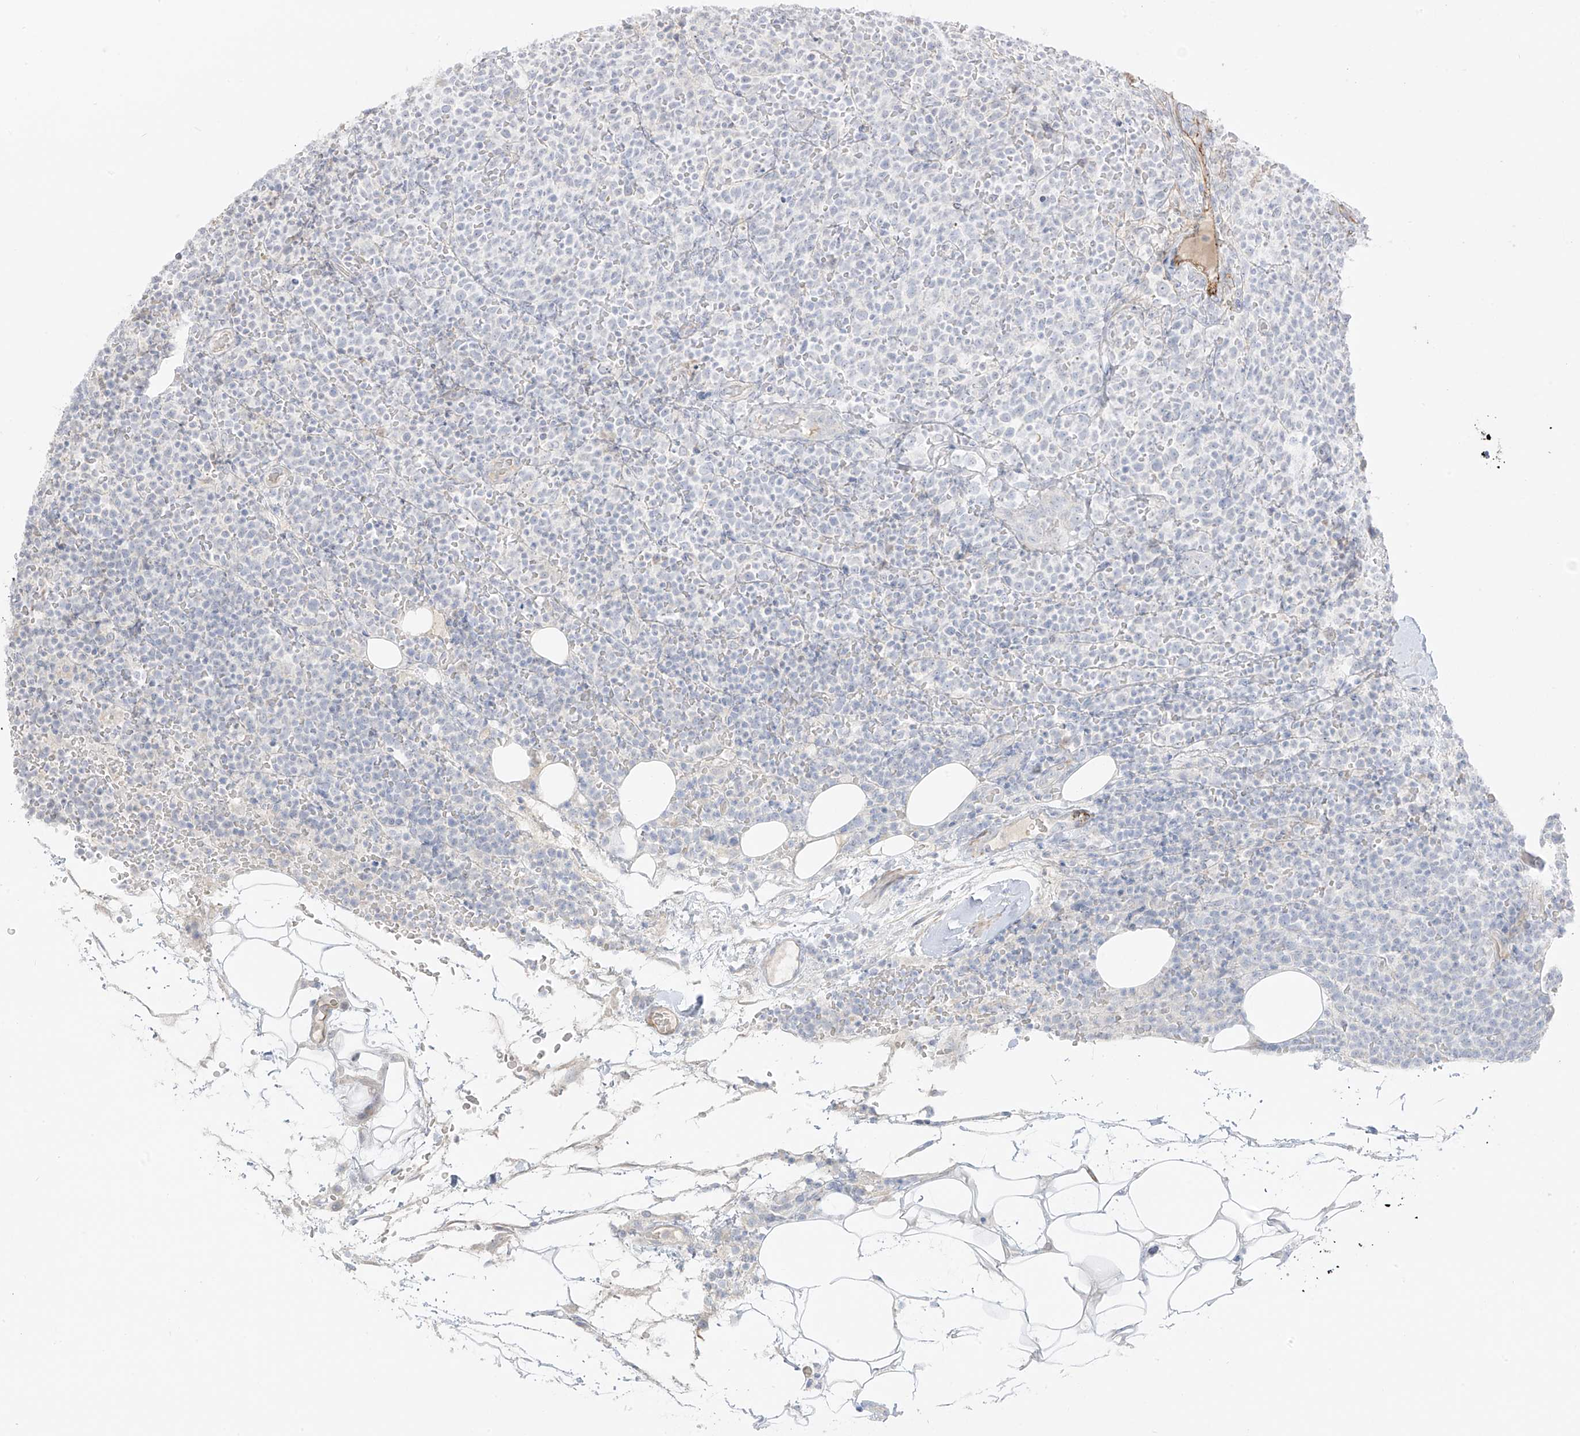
{"staining": {"intensity": "negative", "quantity": "none", "location": "none"}, "tissue": "lymphoma", "cell_type": "Tumor cells", "image_type": "cancer", "snomed": [{"axis": "morphology", "description": "Malignant lymphoma, non-Hodgkin's type, High grade"}, {"axis": "topography", "description": "Lymph node"}], "caption": "A photomicrograph of lymphoma stained for a protein reveals no brown staining in tumor cells.", "gene": "C11orf87", "patient": {"sex": "male", "age": 61}}